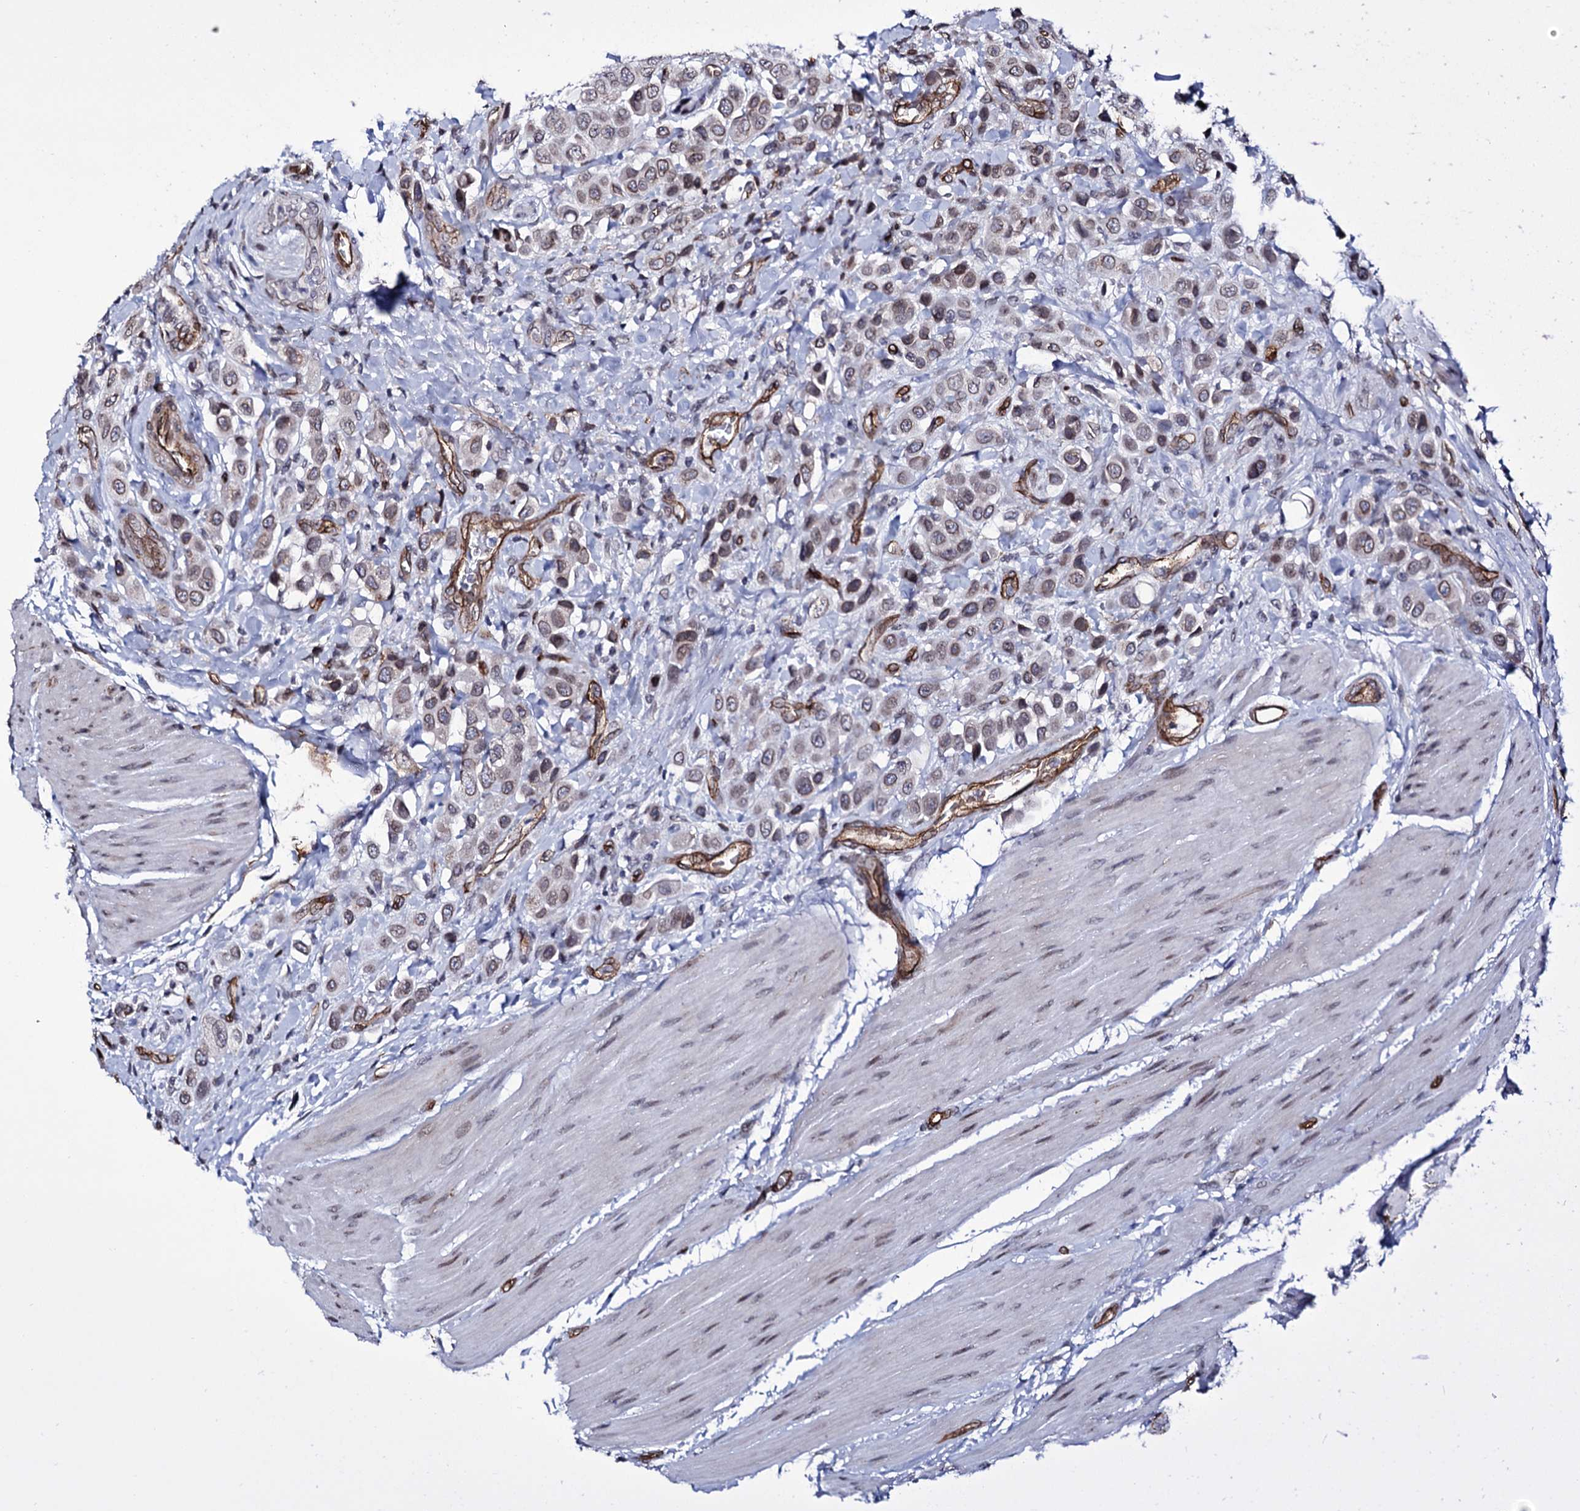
{"staining": {"intensity": "weak", "quantity": "25%-75%", "location": "cytoplasmic/membranous,nuclear"}, "tissue": "urothelial cancer", "cell_type": "Tumor cells", "image_type": "cancer", "snomed": [{"axis": "morphology", "description": "Urothelial carcinoma, High grade"}, {"axis": "topography", "description": "Urinary bladder"}], "caption": "Urothelial cancer was stained to show a protein in brown. There is low levels of weak cytoplasmic/membranous and nuclear expression in about 25%-75% of tumor cells. The staining was performed using DAB (3,3'-diaminobenzidine) to visualize the protein expression in brown, while the nuclei were stained in blue with hematoxylin (Magnification: 20x).", "gene": "ZC3H12C", "patient": {"sex": "male", "age": 50}}